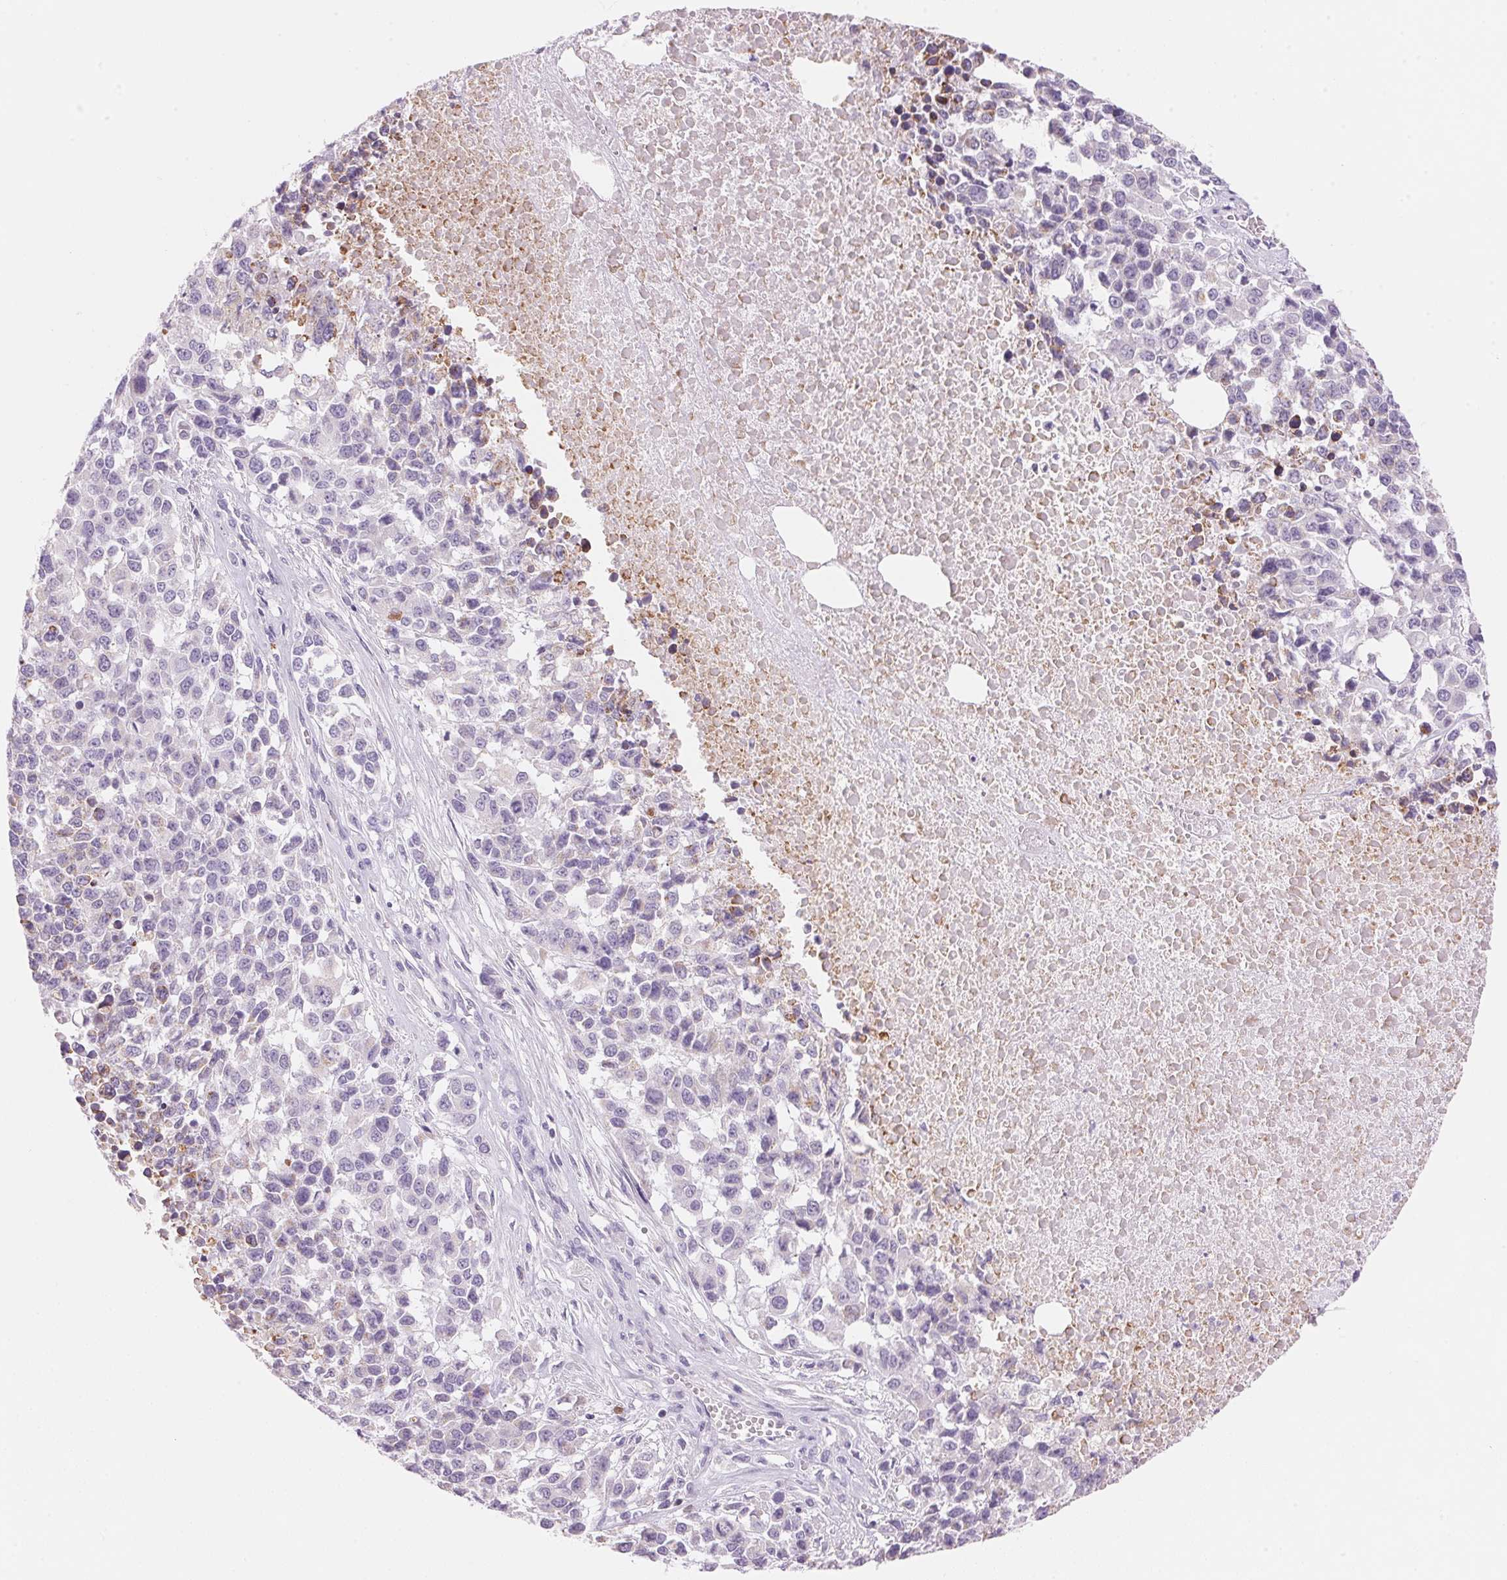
{"staining": {"intensity": "negative", "quantity": "none", "location": "none"}, "tissue": "melanoma", "cell_type": "Tumor cells", "image_type": "cancer", "snomed": [{"axis": "morphology", "description": "Malignant melanoma, Metastatic site"}, {"axis": "topography", "description": "Skin"}], "caption": "Human malignant melanoma (metastatic site) stained for a protein using immunohistochemistry (IHC) shows no expression in tumor cells.", "gene": "CYP11B1", "patient": {"sex": "male", "age": 84}}